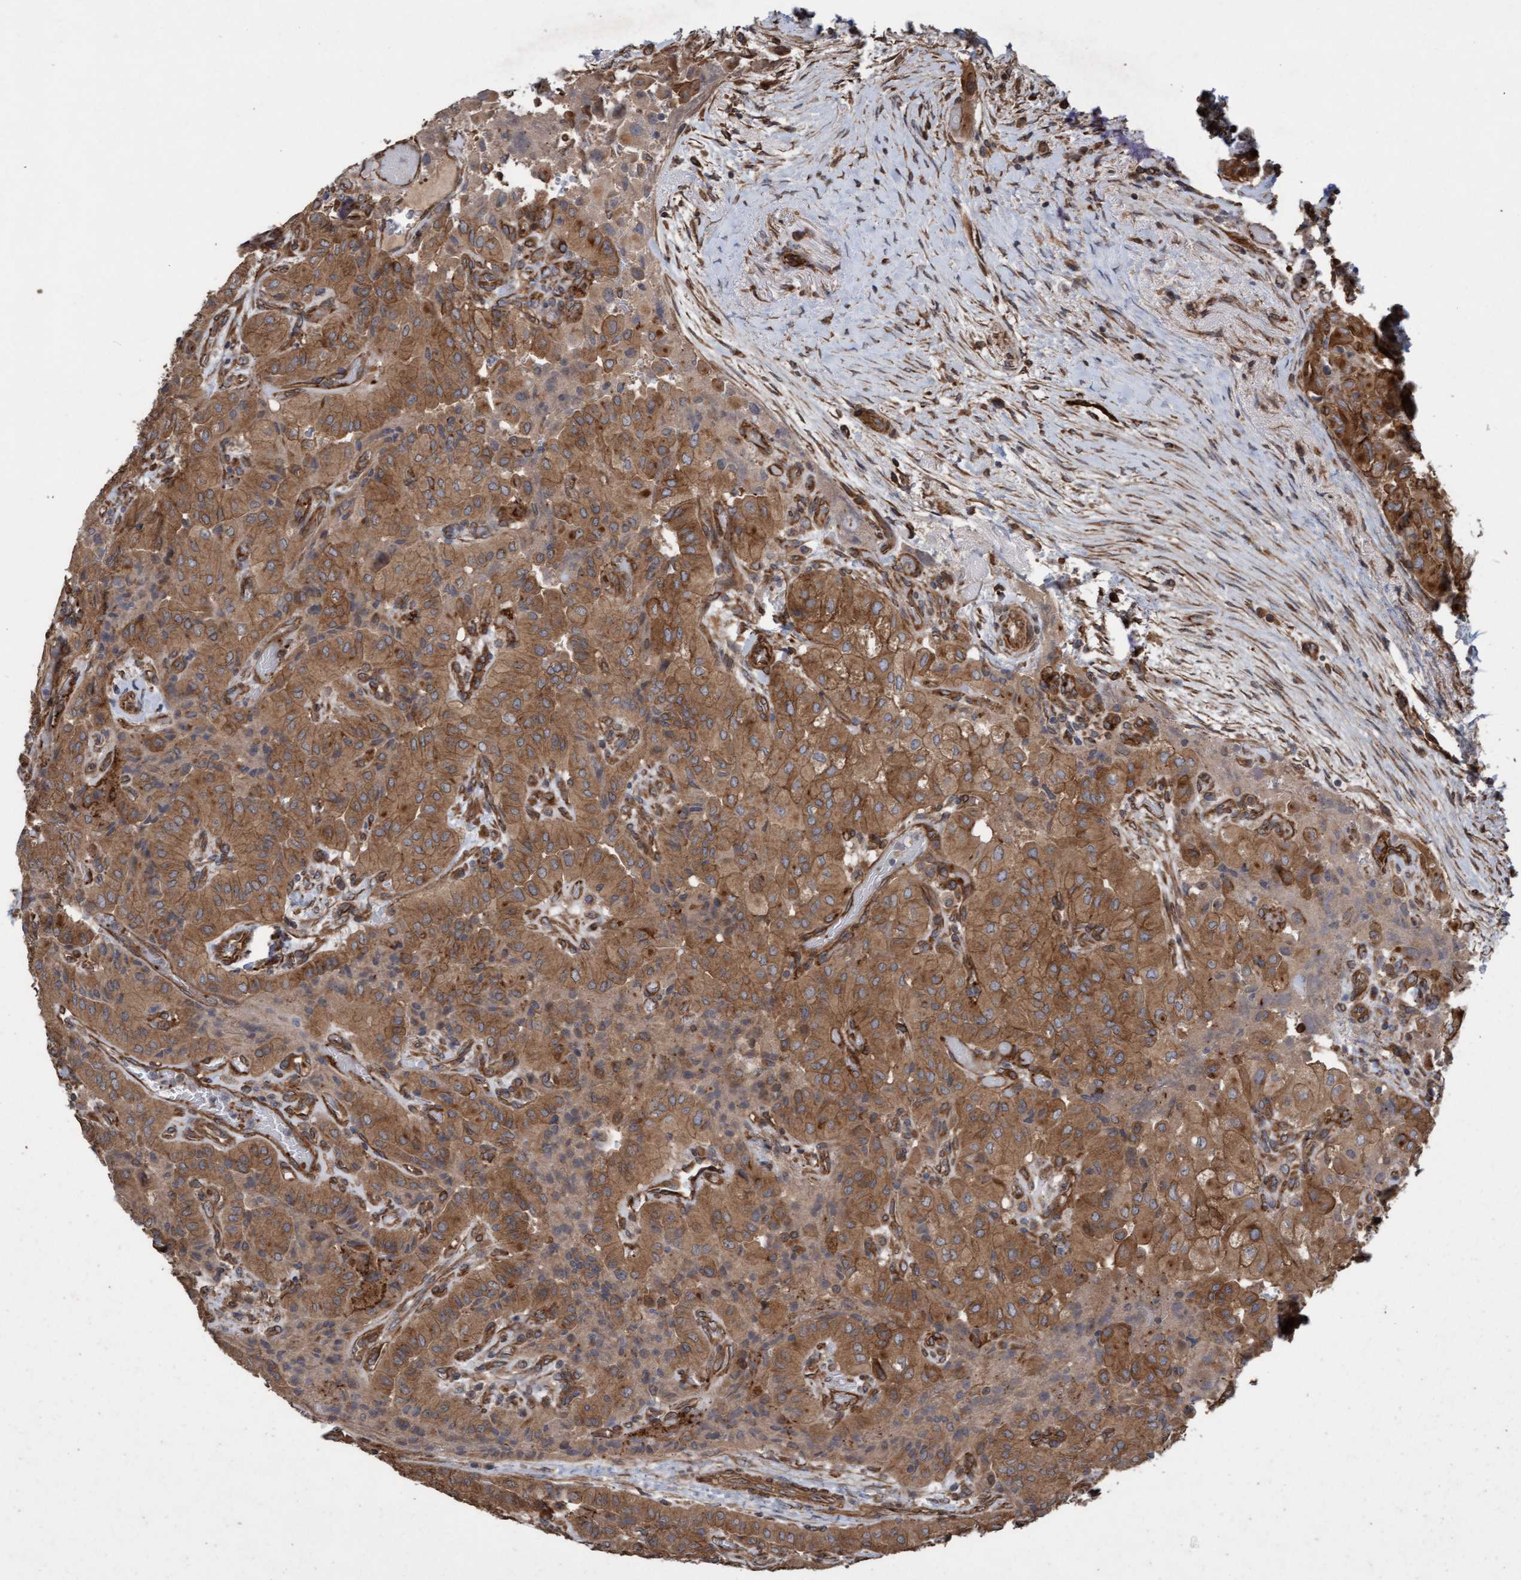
{"staining": {"intensity": "moderate", "quantity": ">75%", "location": "cytoplasmic/membranous"}, "tissue": "thyroid cancer", "cell_type": "Tumor cells", "image_type": "cancer", "snomed": [{"axis": "morphology", "description": "Papillary adenocarcinoma, NOS"}, {"axis": "topography", "description": "Thyroid gland"}], "caption": "Tumor cells exhibit medium levels of moderate cytoplasmic/membranous staining in approximately >75% of cells in human thyroid papillary adenocarcinoma.", "gene": "CDC42EP4", "patient": {"sex": "female", "age": 59}}